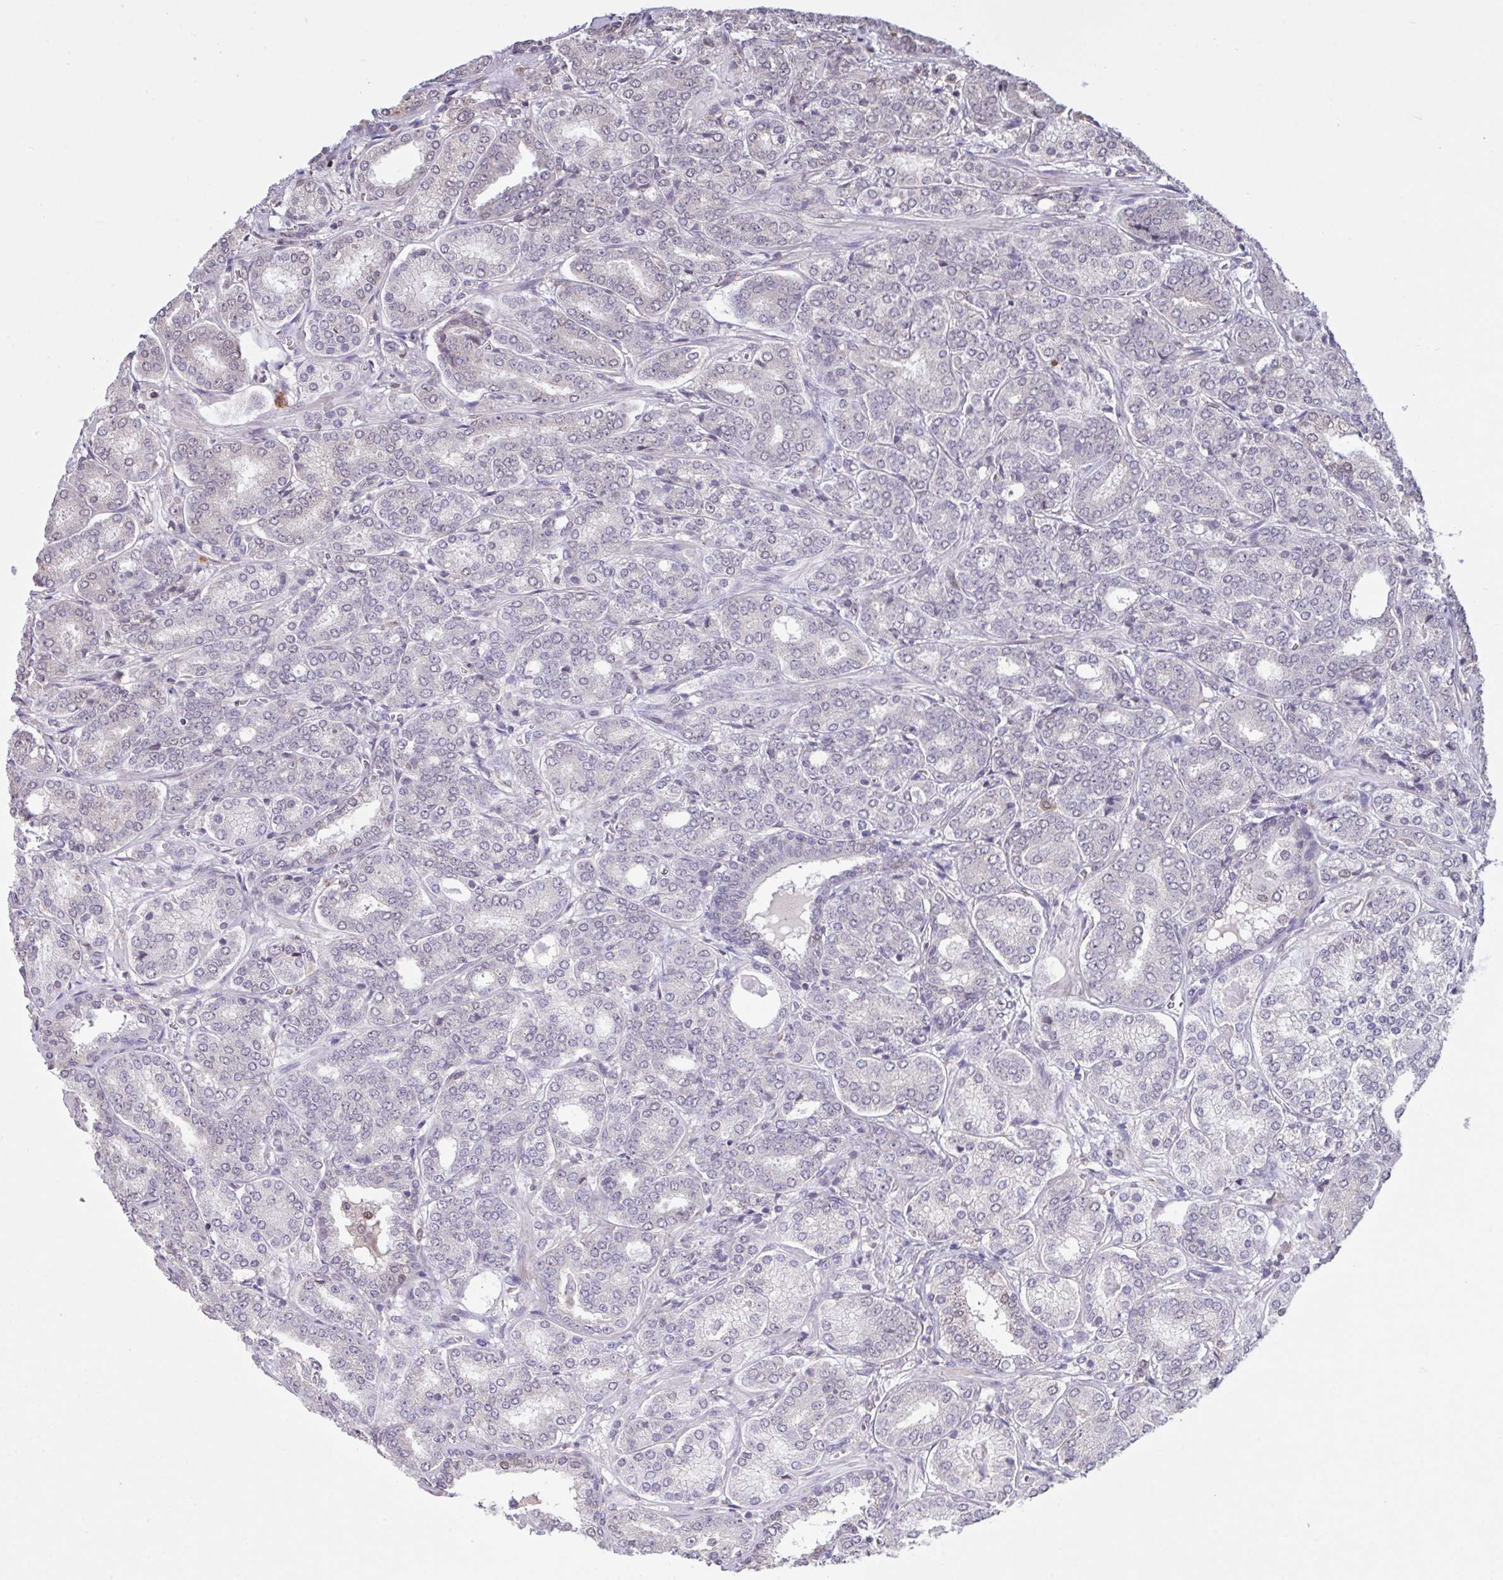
{"staining": {"intensity": "negative", "quantity": "none", "location": "none"}, "tissue": "prostate cancer", "cell_type": "Tumor cells", "image_type": "cancer", "snomed": [{"axis": "morphology", "description": "Adenocarcinoma, High grade"}, {"axis": "topography", "description": "Prostate"}], "caption": "Image shows no significant protein positivity in tumor cells of prostate high-grade adenocarcinoma.", "gene": "MRGPRX2", "patient": {"sex": "male", "age": 72}}